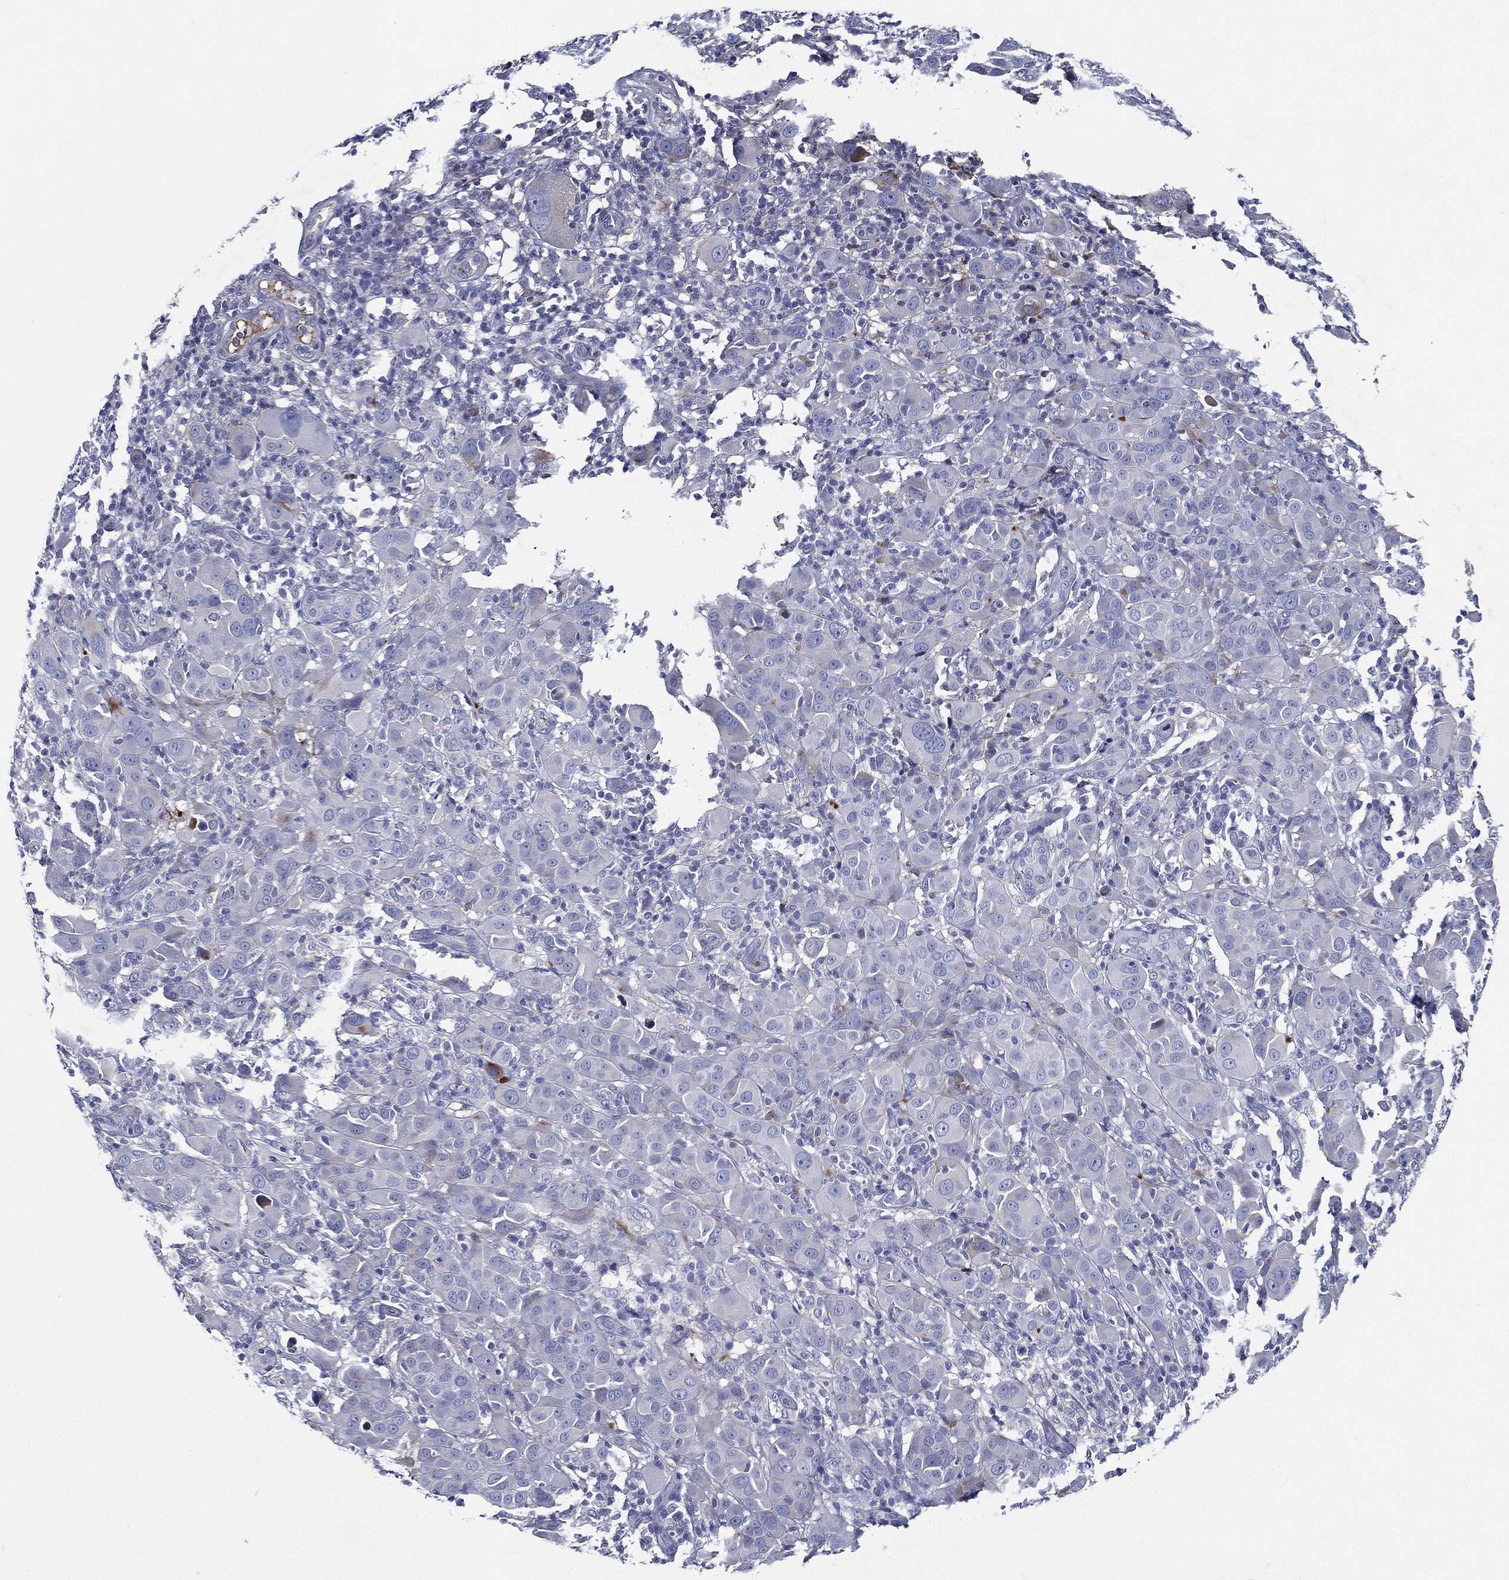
{"staining": {"intensity": "negative", "quantity": "none", "location": "none"}, "tissue": "melanoma", "cell_type": "Tumor cells", "image_type": "cancer", "snomed": [{"axis": "morphology", "description": "Malignant melanoma, NOS"}, {"axis": "topography", "description": "Skin"}], "caption": "The micrograph demonstrates no staining of tumor cells in malignant melanoma.", "gene": "TMPRSS11D", "patient": {"sex": "female", "age": 87}}